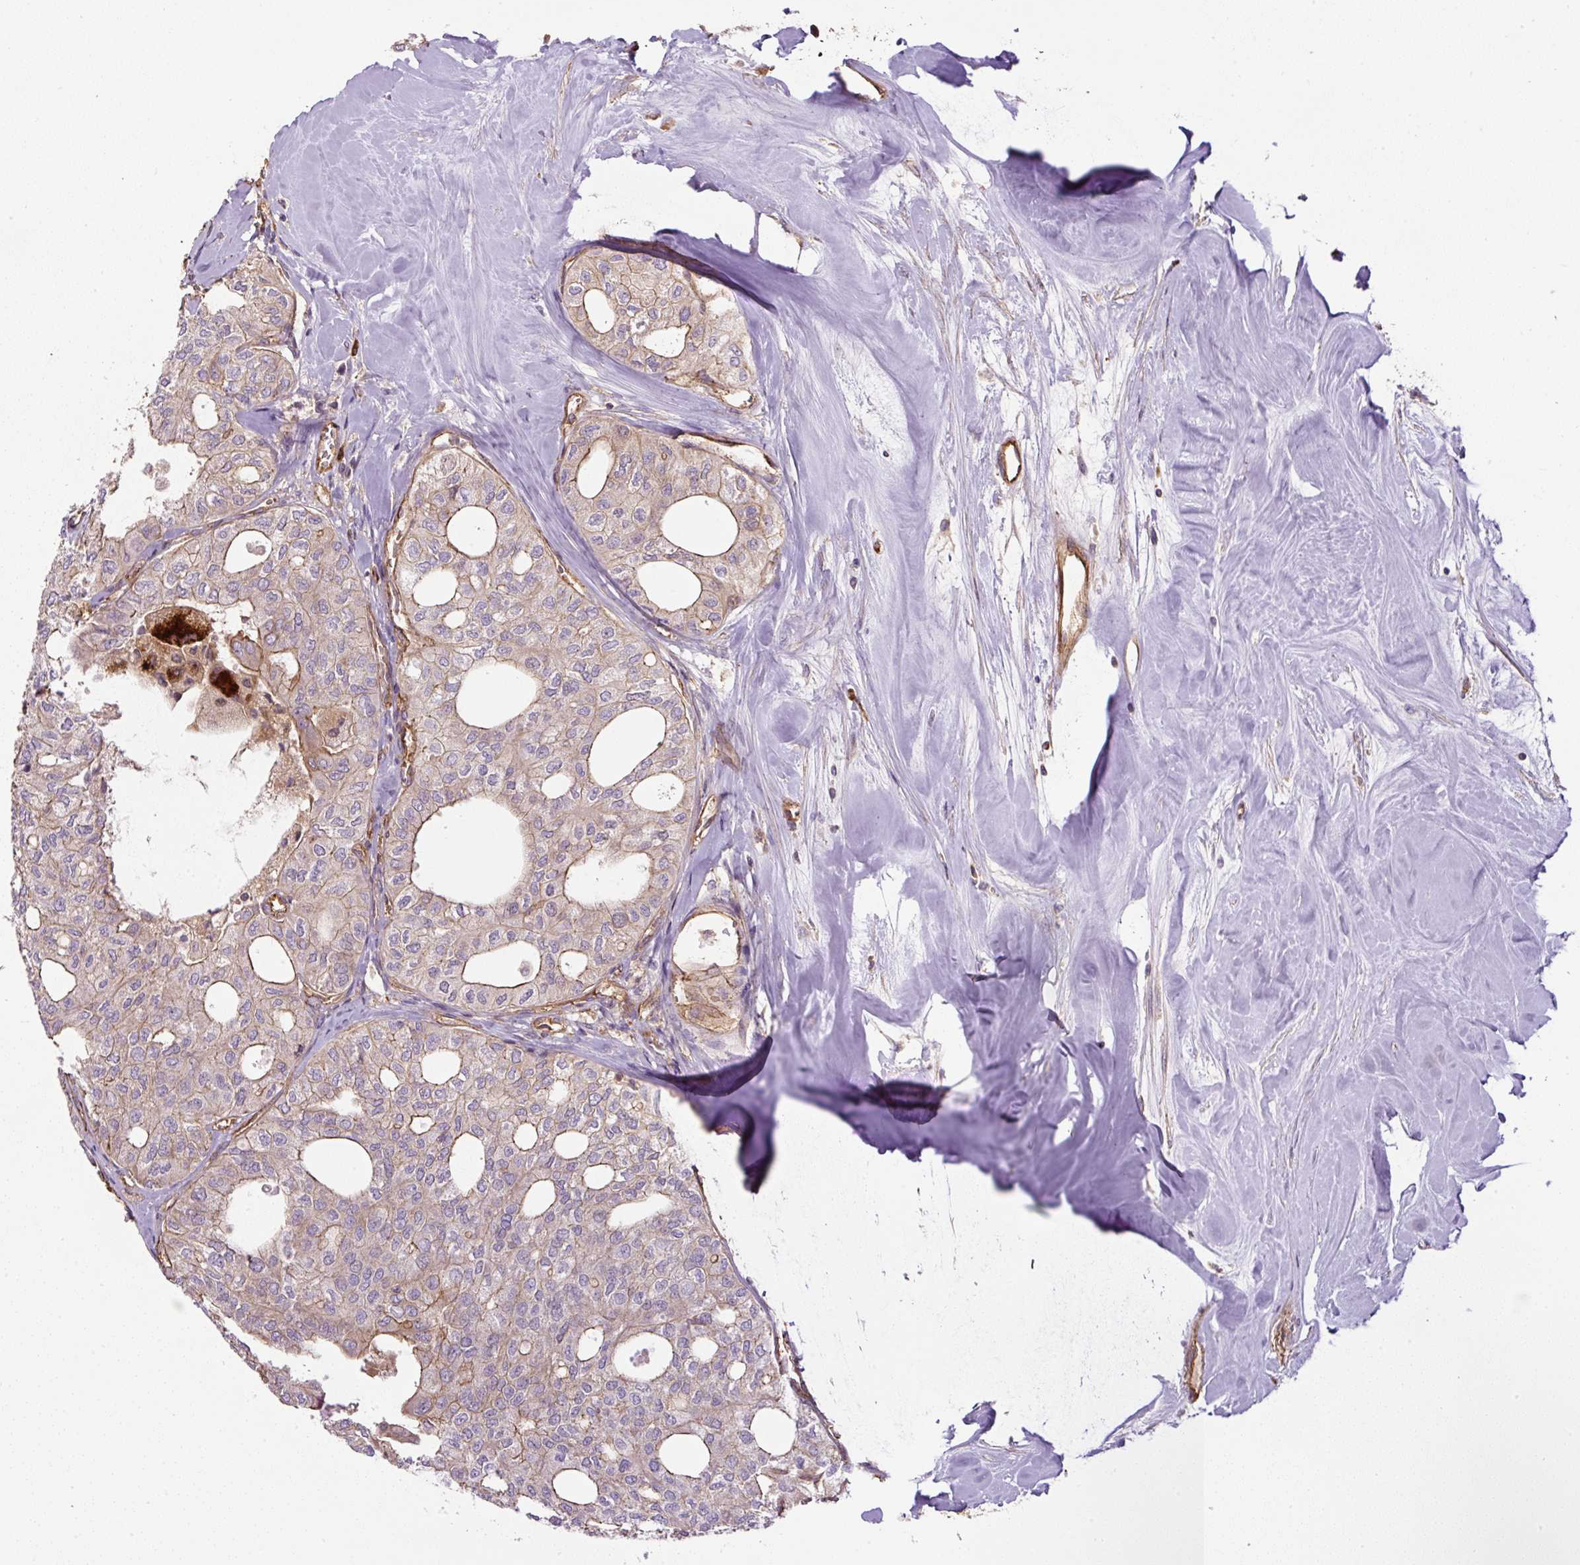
{"staining": {"intensity": "moderate", "quantity": "<25%", "location": "cytoplasmic/membranous"}, "tissue": "thyroid cancer", "cell_type": "Tumor cells", "image_type": "cancer", "snomed": [{"axis": "morphology", "description": "Follicular adenoma carcinoma, NOS"}, {"axis": "topography", "description": "Thyroid gland"}], "caption": "Protein expression analysis of thyroid cancer shows moderate cytoplasmic/membranous expression in about <25% of tumor cells.", "gene": "B3GALT5", "patient": {"sex": "male", "age": 75}}